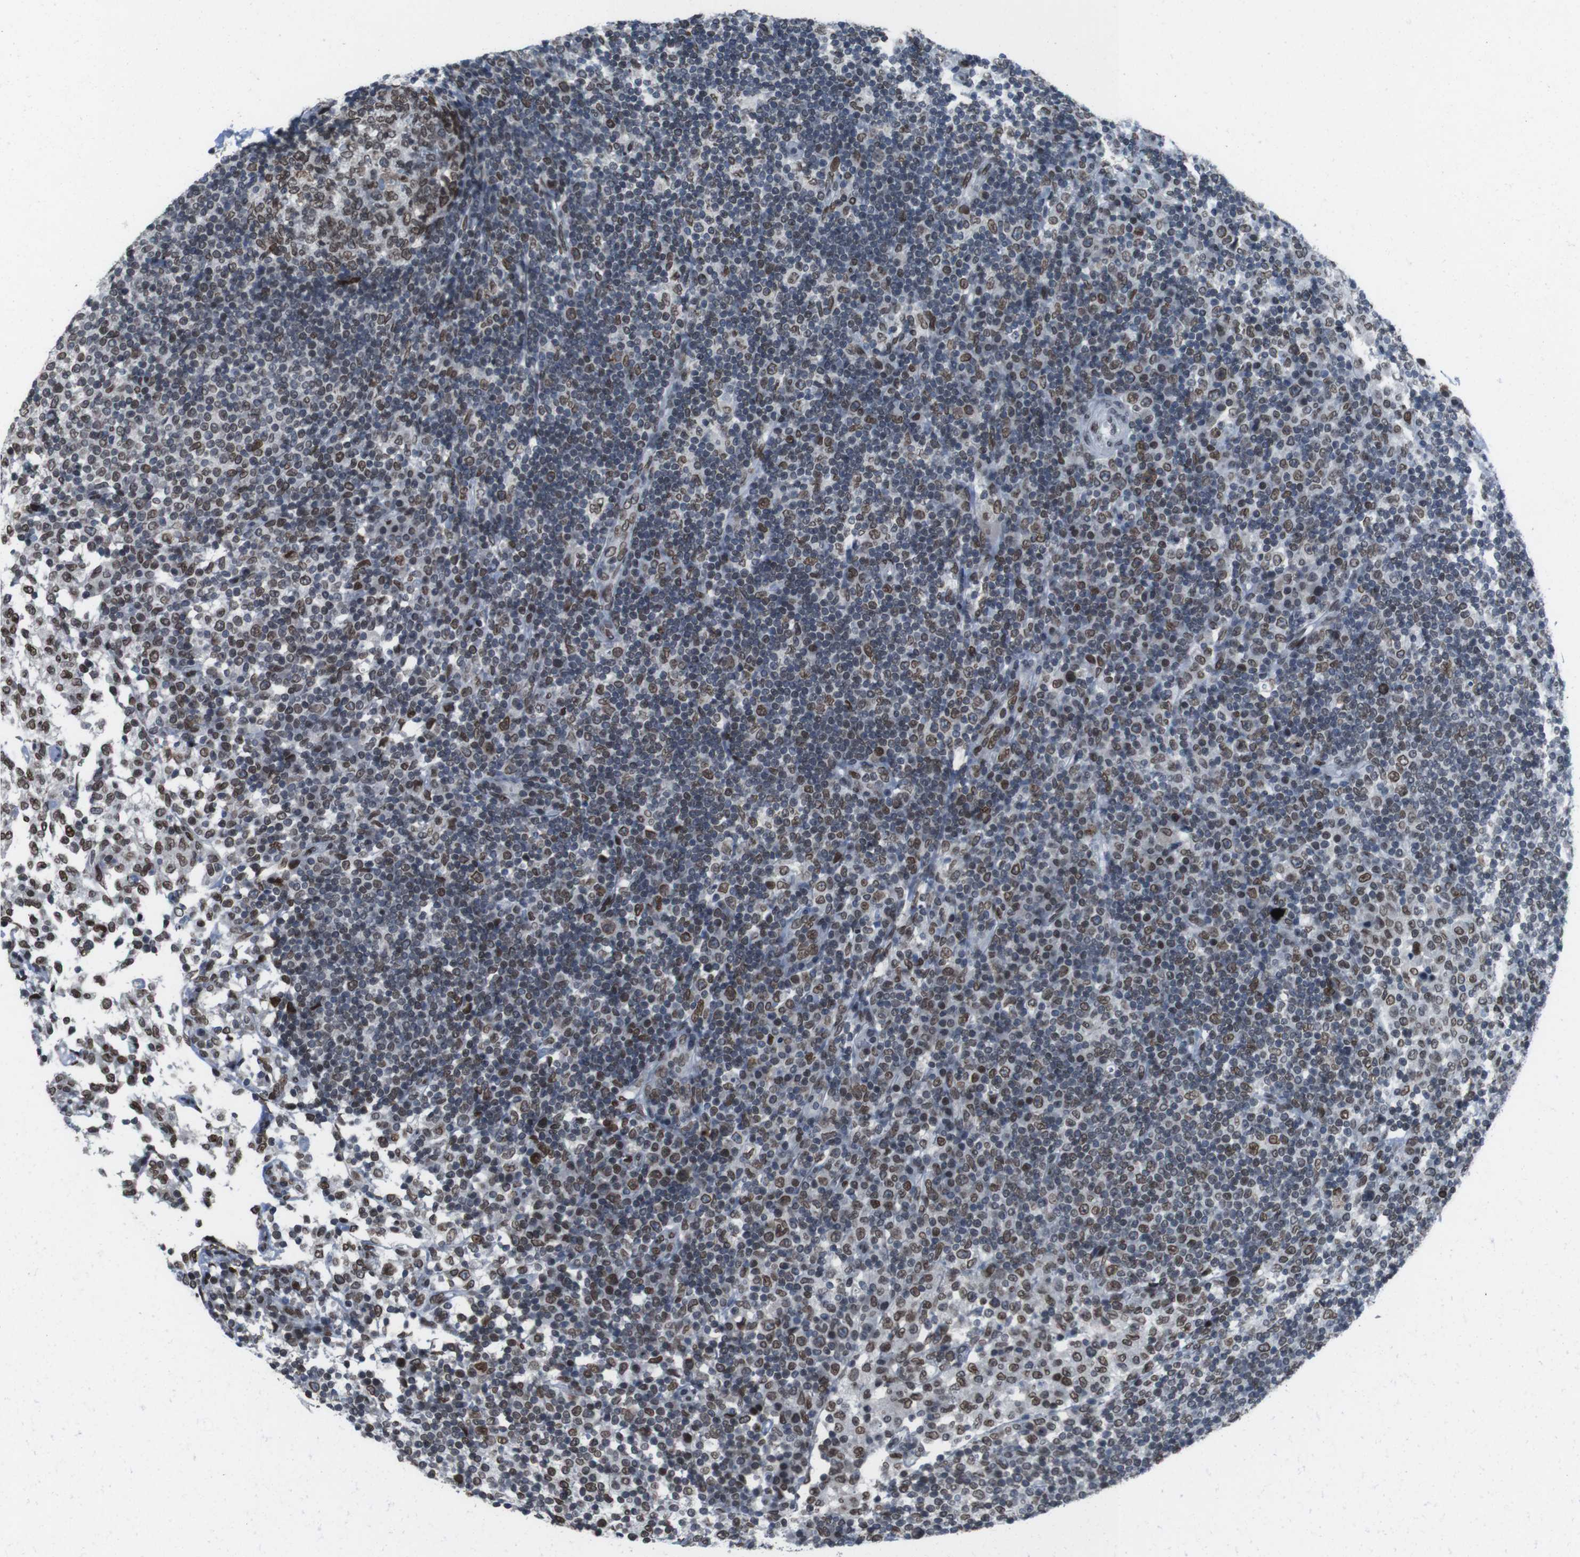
{"staining": {"intensity": "moderate", "quantity": ">75%", "location": "nuclear"}, "tissue": "lymph node", "cell_type": "Germinal center cells", "image_type": "normal", "snomed": [{"axis": "morphology", "description": "Normal tissue, NOS"}, {"axis": "topography", "description": "Lymph node"}], "caption": "Protein analysis of benign lymph node shows moderate nuclear positivity in approximately >75% of germinal center cells.", "gene": "MAD1L1", "patient": {"sex": "female", "age": 53}}